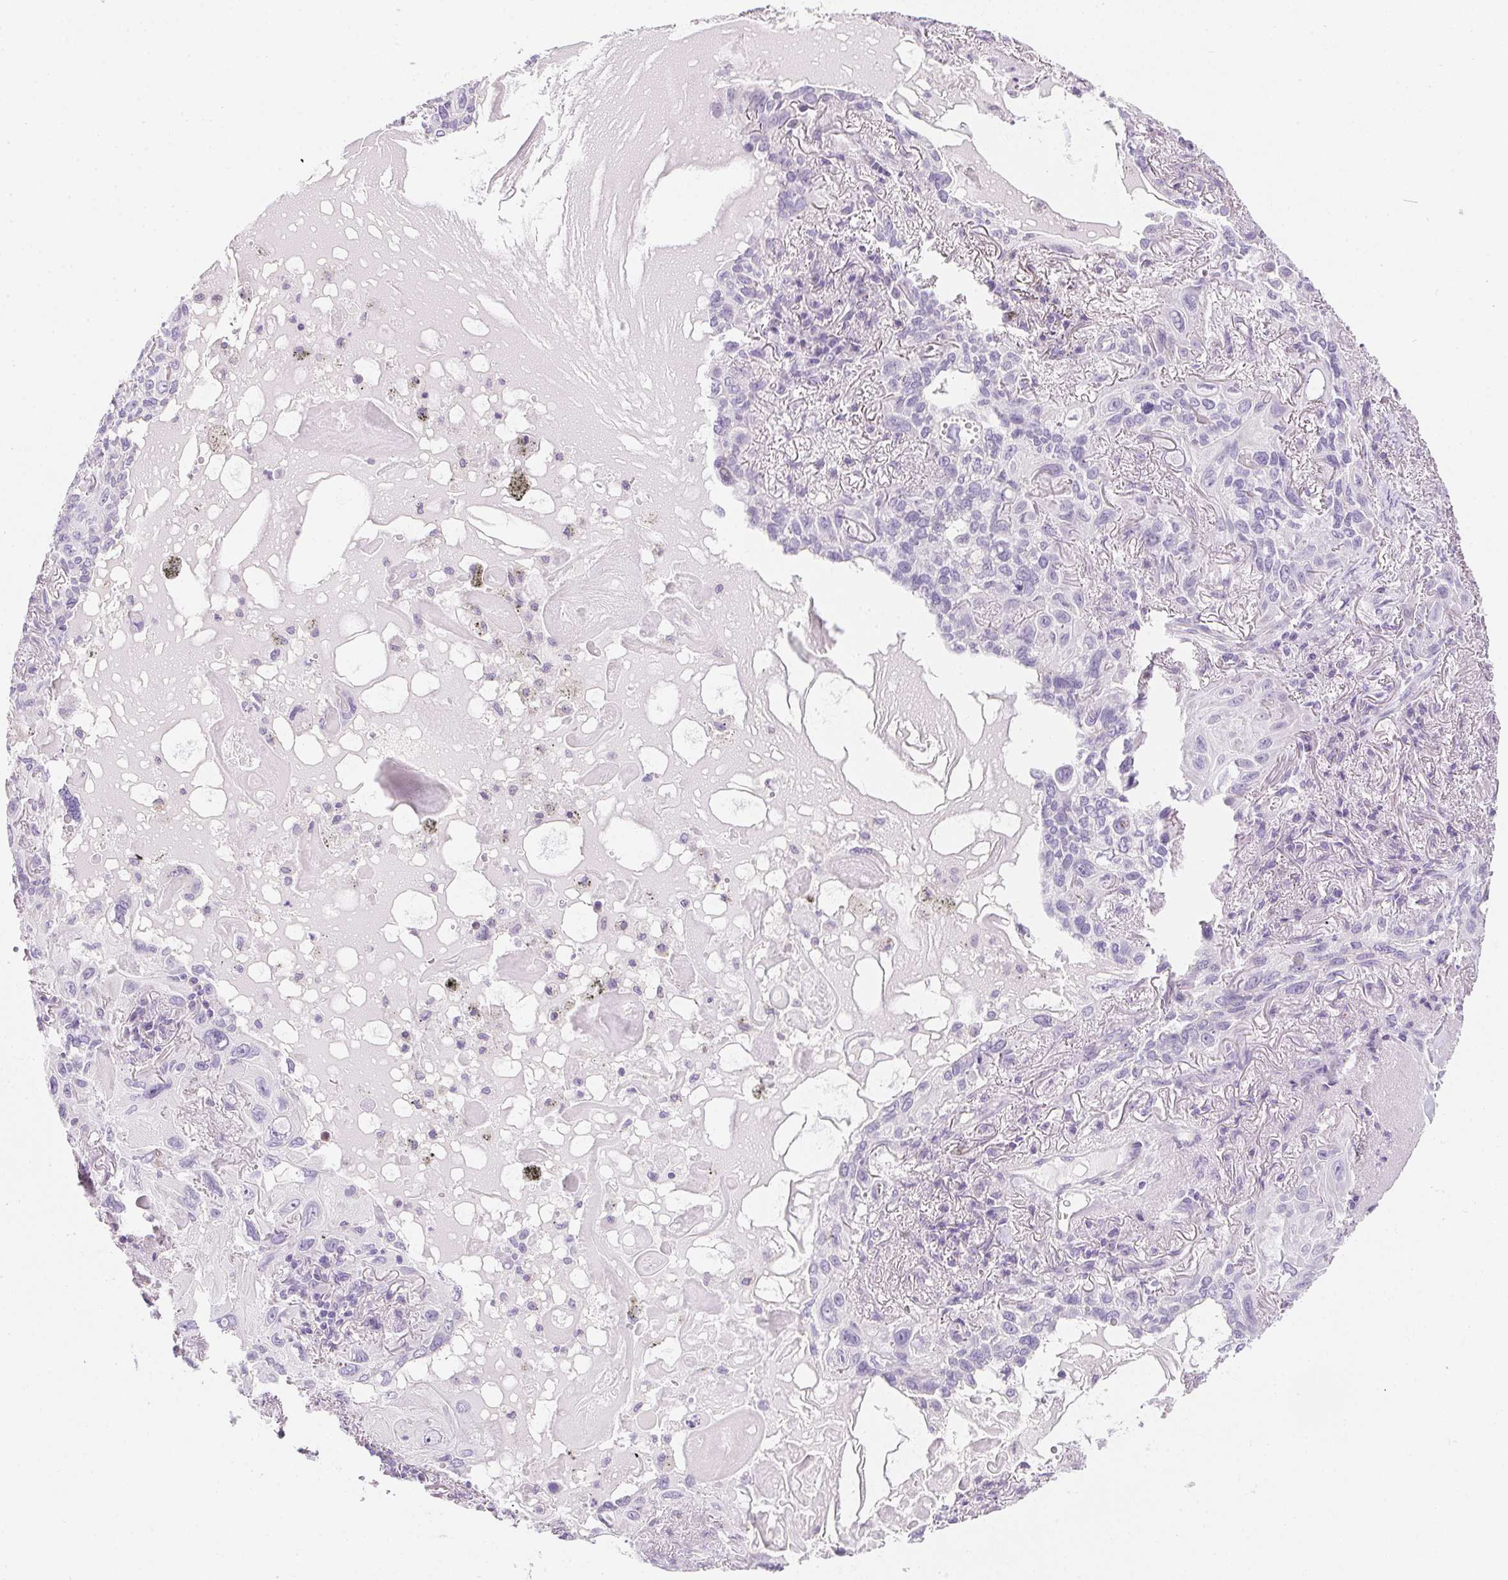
{"staining": {"intensity": "negative", "quantity": "none", "location": "none"}, "tissue": "lung cancer", "cell_type": "Tumor cells", "image_type": "cancer", "snomed": [{"axis": "morphology", "description": "Squamous cell carcinoma, NOS"}, {"axis": "topography", "description": "Lung"}], "caption": "A high-resolution image shows IHC staining of lung squamous cell carcinoma, which shows no significant staining in tumor cells.", "gene": "AQP5", "patient": {"sex": "male", "age": 79}}